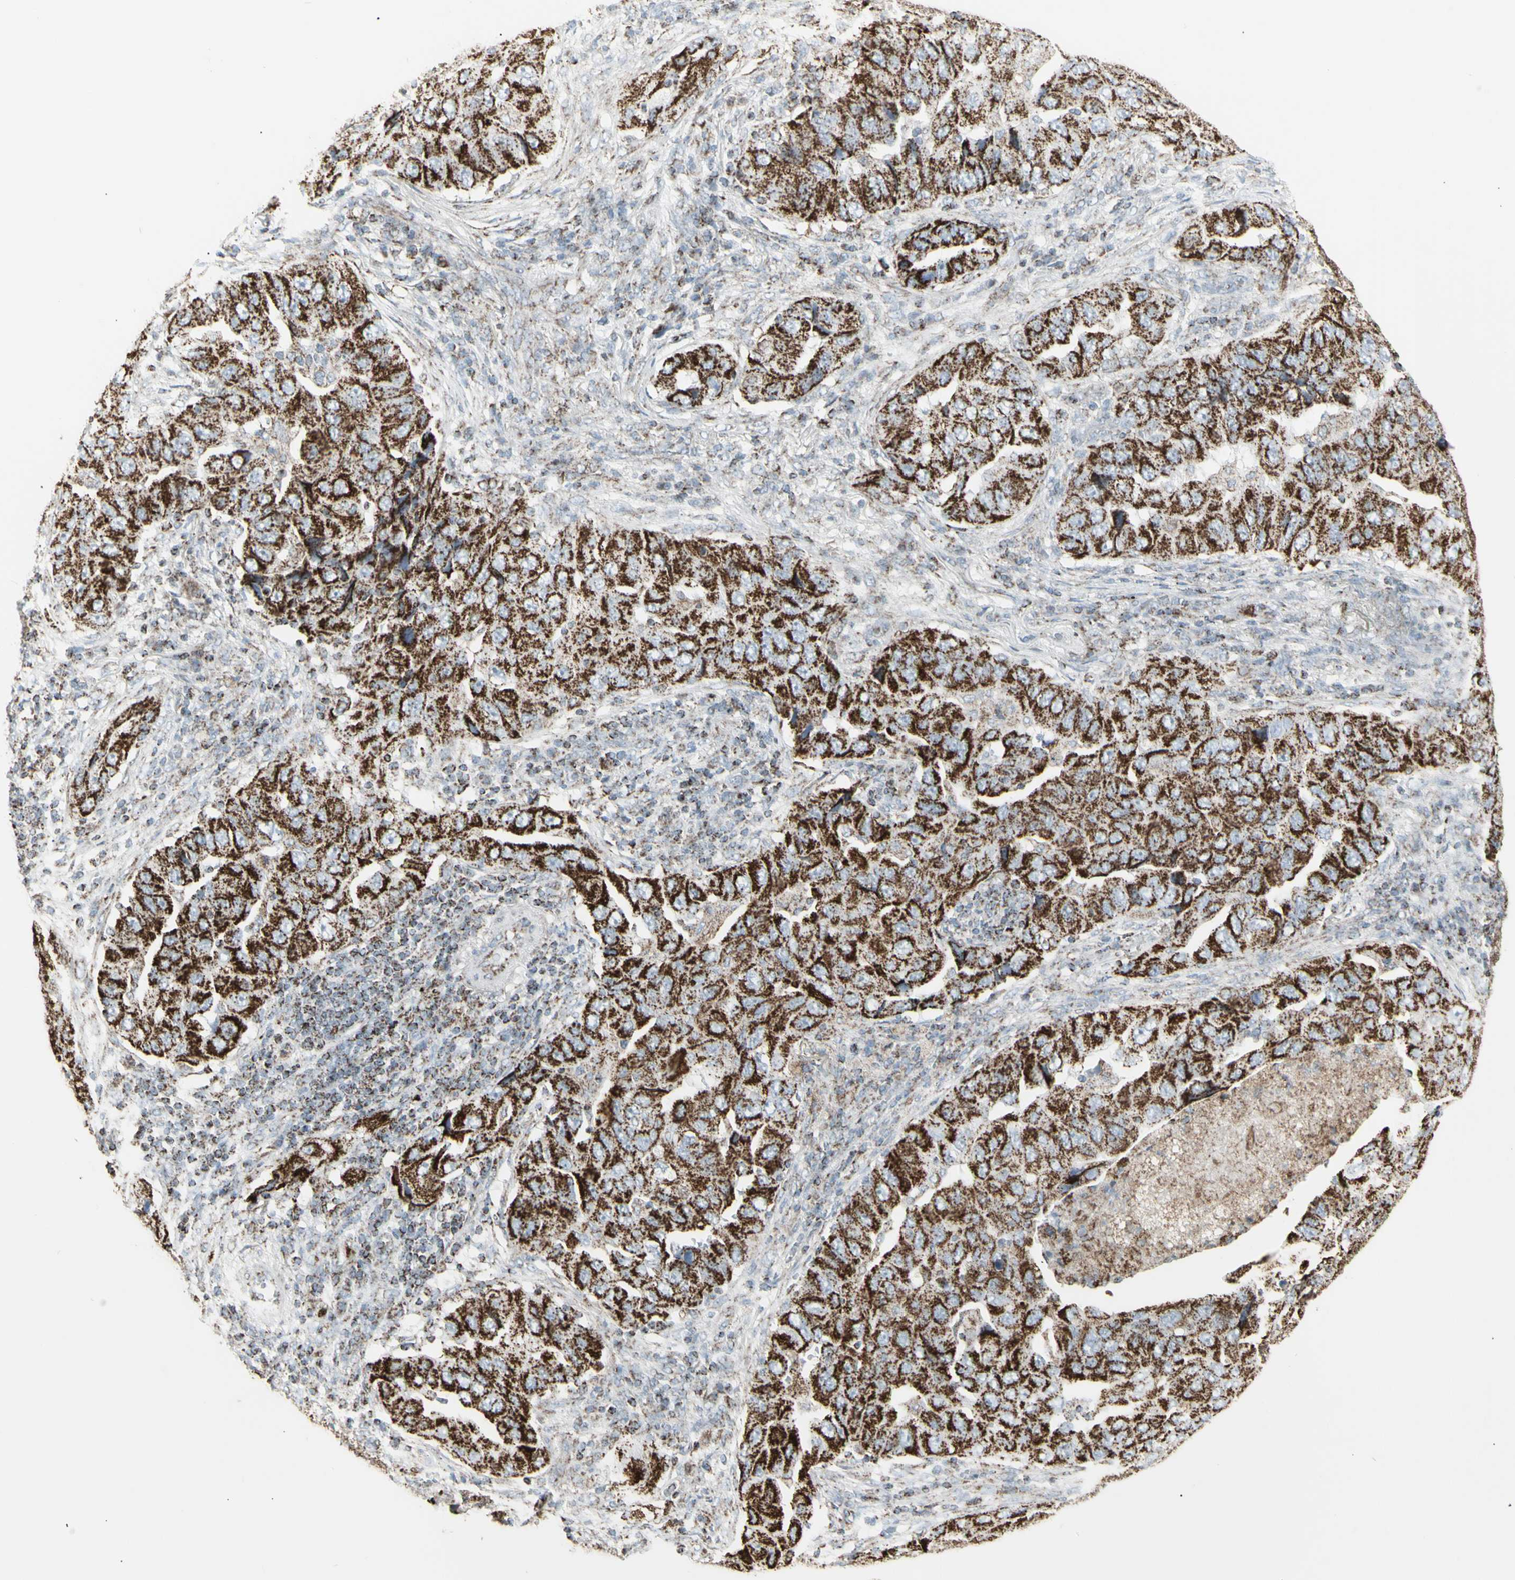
{"staining": {"intensity": "strong", "quantity": ">75%", "location": "cytoplasmic/membranous"}, "tissue": "lung cancer", "cell_type": "Tumor cells", "image_type": "cancer", "snomed": [{"axis": "morphology", "description": "Adenocarcinoma, NOS"}, {"axis": "topography", "description": "Lung"}], "caption": "There is high levels of strong cytoplasmic/membranous staining in tumor cells of adenocarcinoma (lung), as demonstrated by immunohistochemical staining (brown color).", "gene": "PLGRKT", "patient": {"sex": "female", "age": 65}}